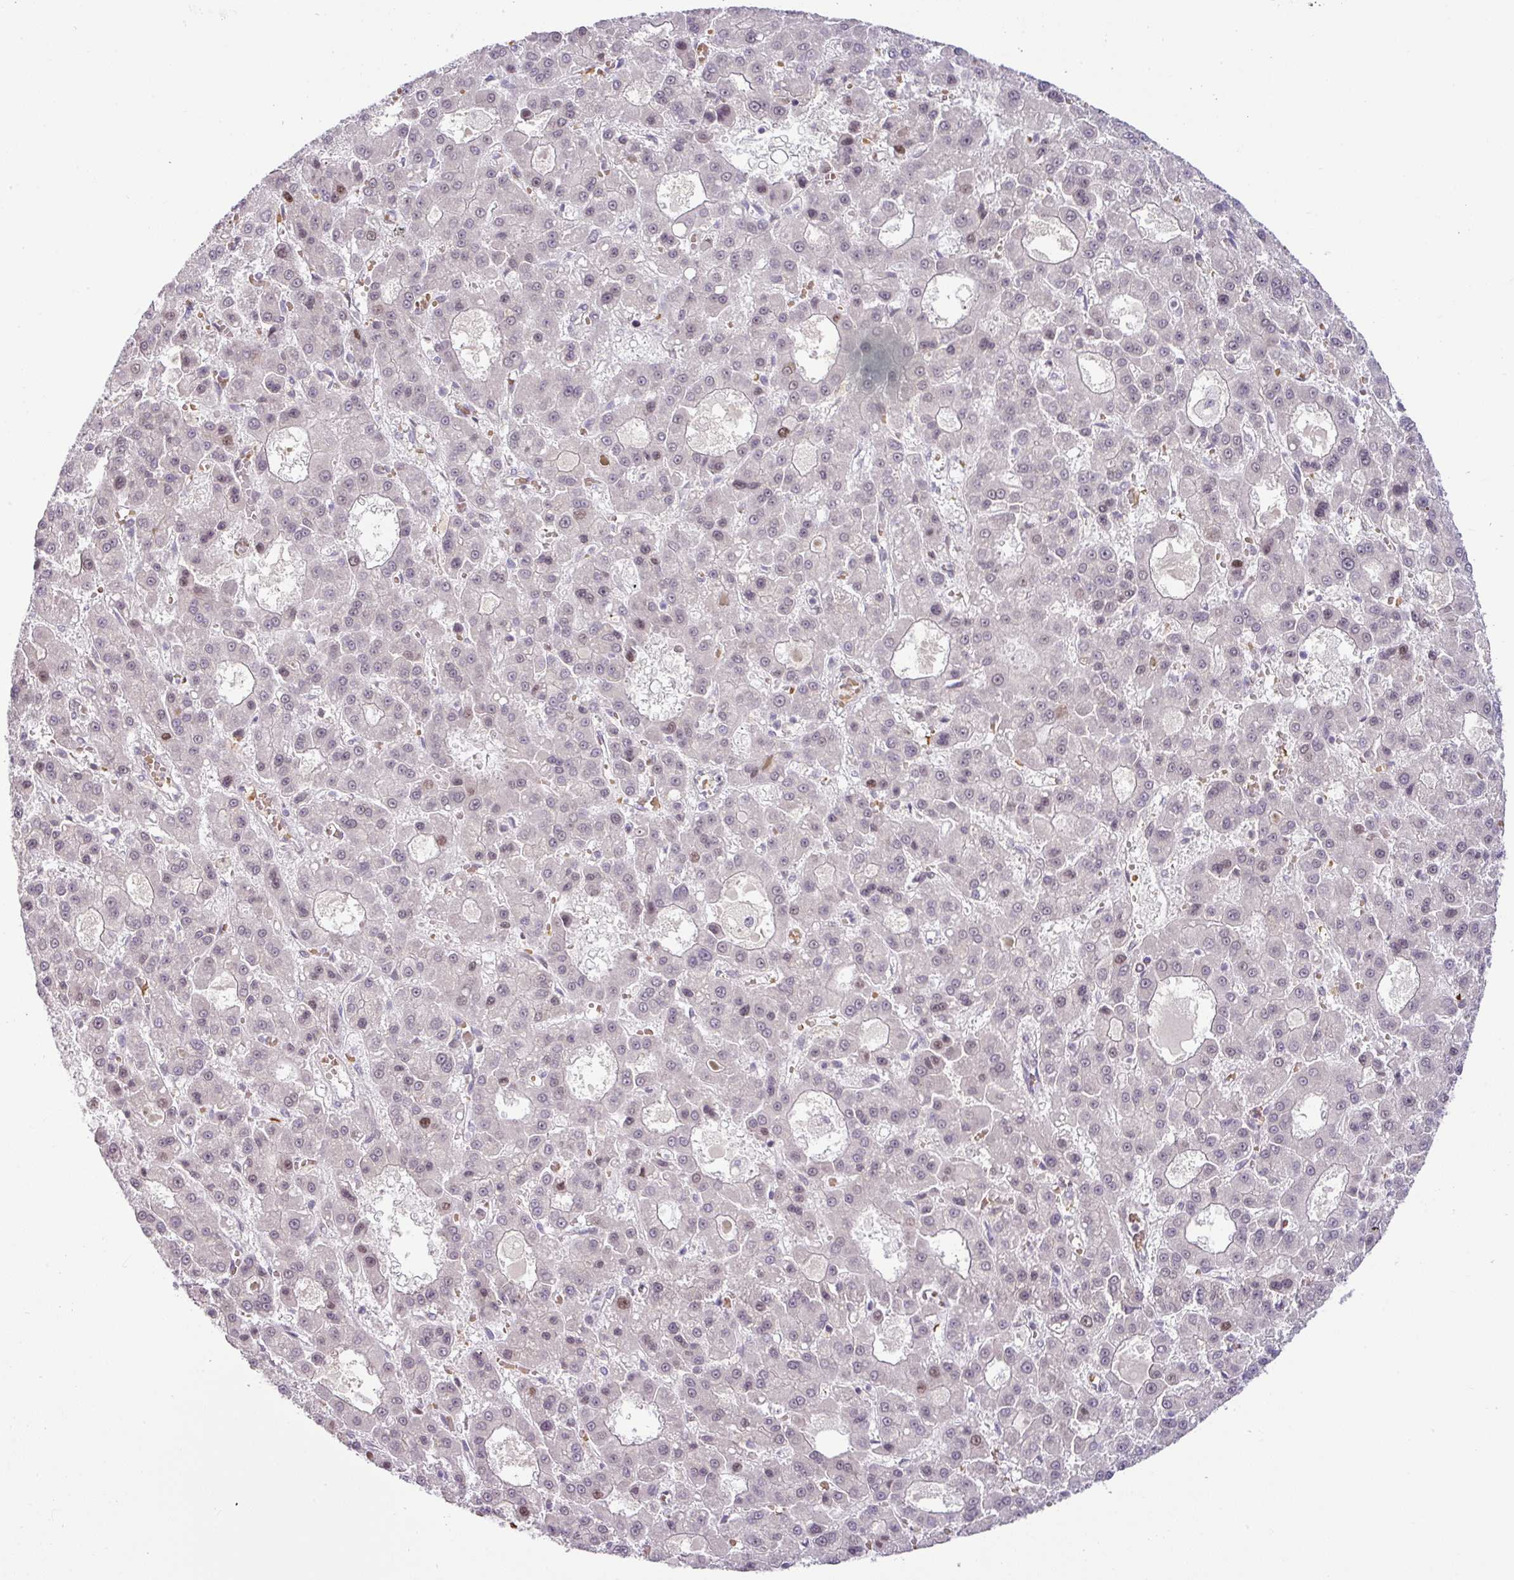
{"staining": {"intensity": "moderate", "quantity": "<25%", "location": "nuclear"}, "tissue": "liver cancer", "cell_type": "Tumor cells", "image_type": "cancer", "snomed": [{"axis": "morphology", "description": "Carcinoma, Hepatocellular, NOS"}, {"axis": "topography", "description": "Liver"}], "caption": "A photomicrograph of human liver hepatocellular carcinoma stained for a protein reveals moderate nuclear brown staining in tumor cells.", "gene": "PARP2", "patient": {"sex": "male", "age": 70}}